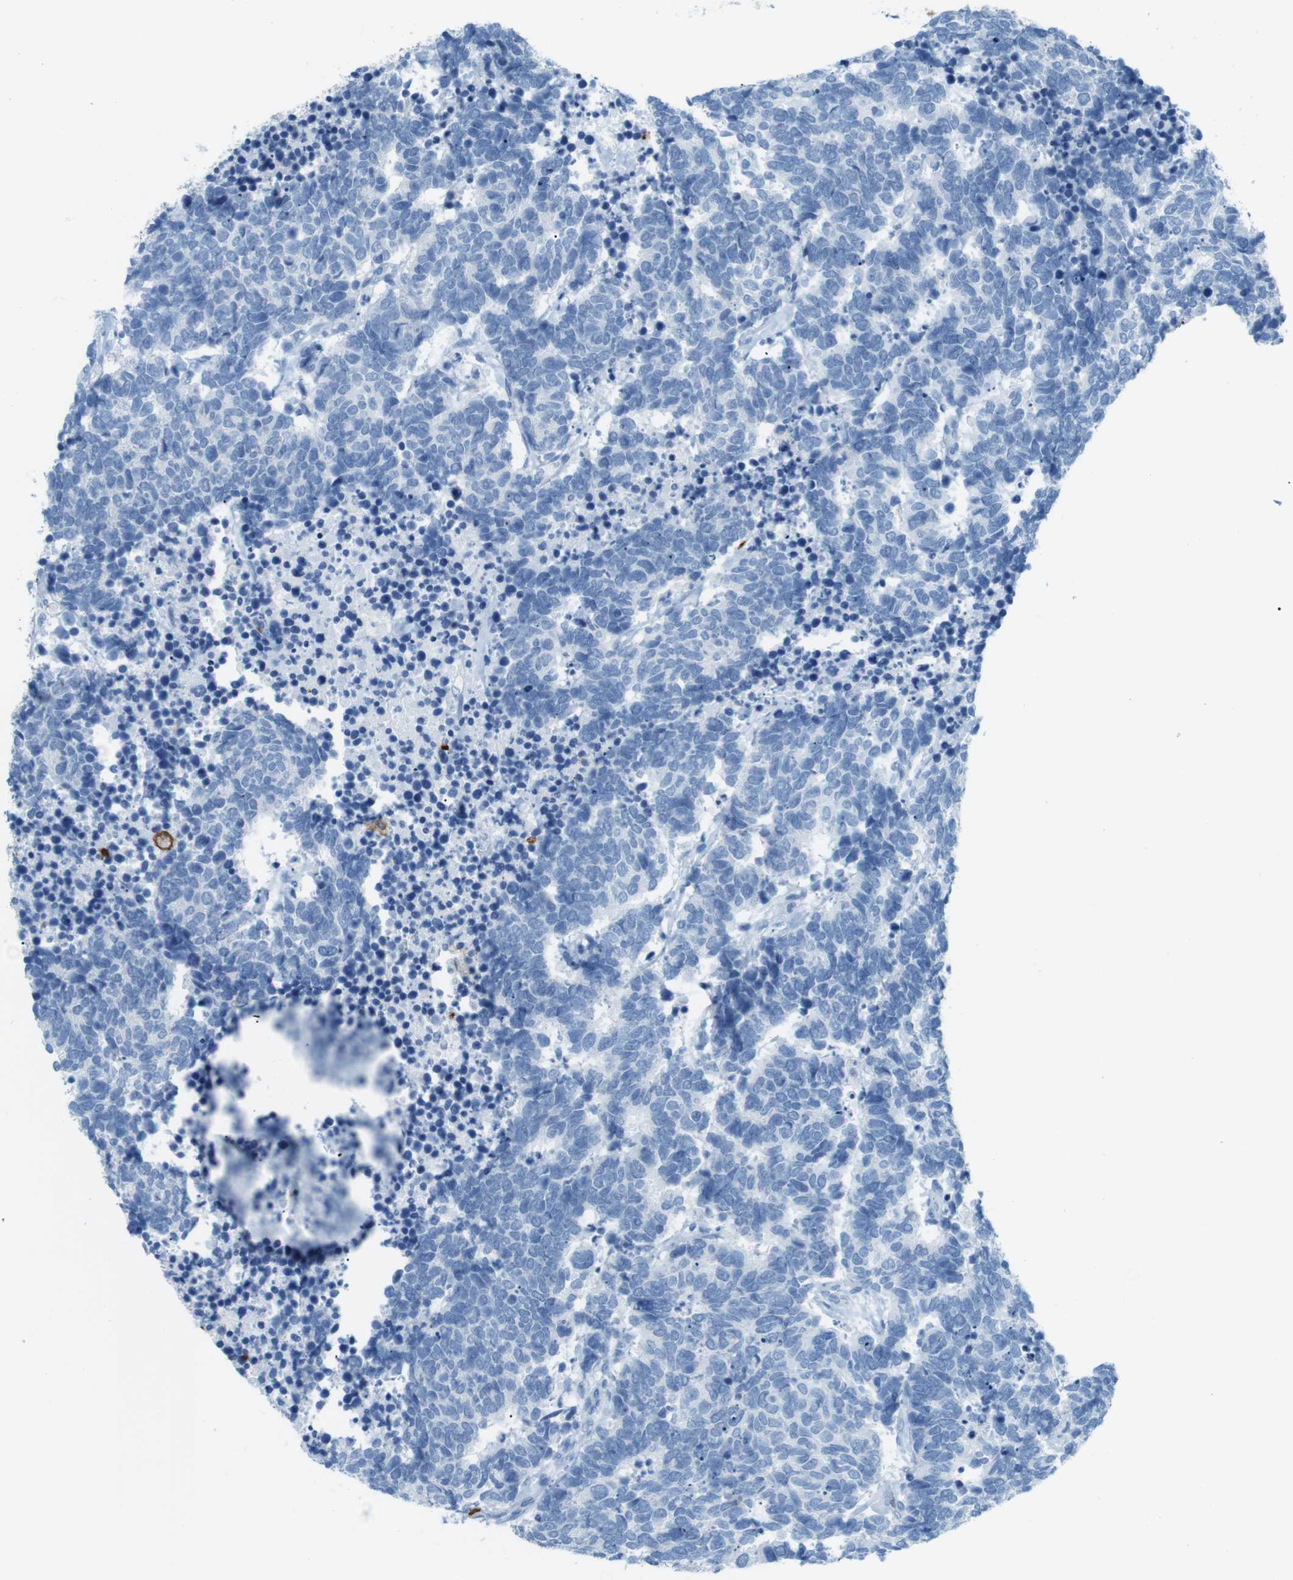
{"staining": {"intensity": "negative", "quantity": "none", "location": "none"}, "tissue": "carcinoid", "cell_type": "Tumor cells", "image_type": "cancer", "snomed": [{"axis": "morphology", "description": "Carcinoma, NOS"}, {"axis": "morphology", "description": "Carcinoid, malignant, NOS"}, {"axis": "topography", "description": "Urinary bladder"}], "caption": "The image reveals no staining of tumor cells in carcinoid.", "gene": "MCEMP1", "patient": {"sex": "male", "age": 57}}